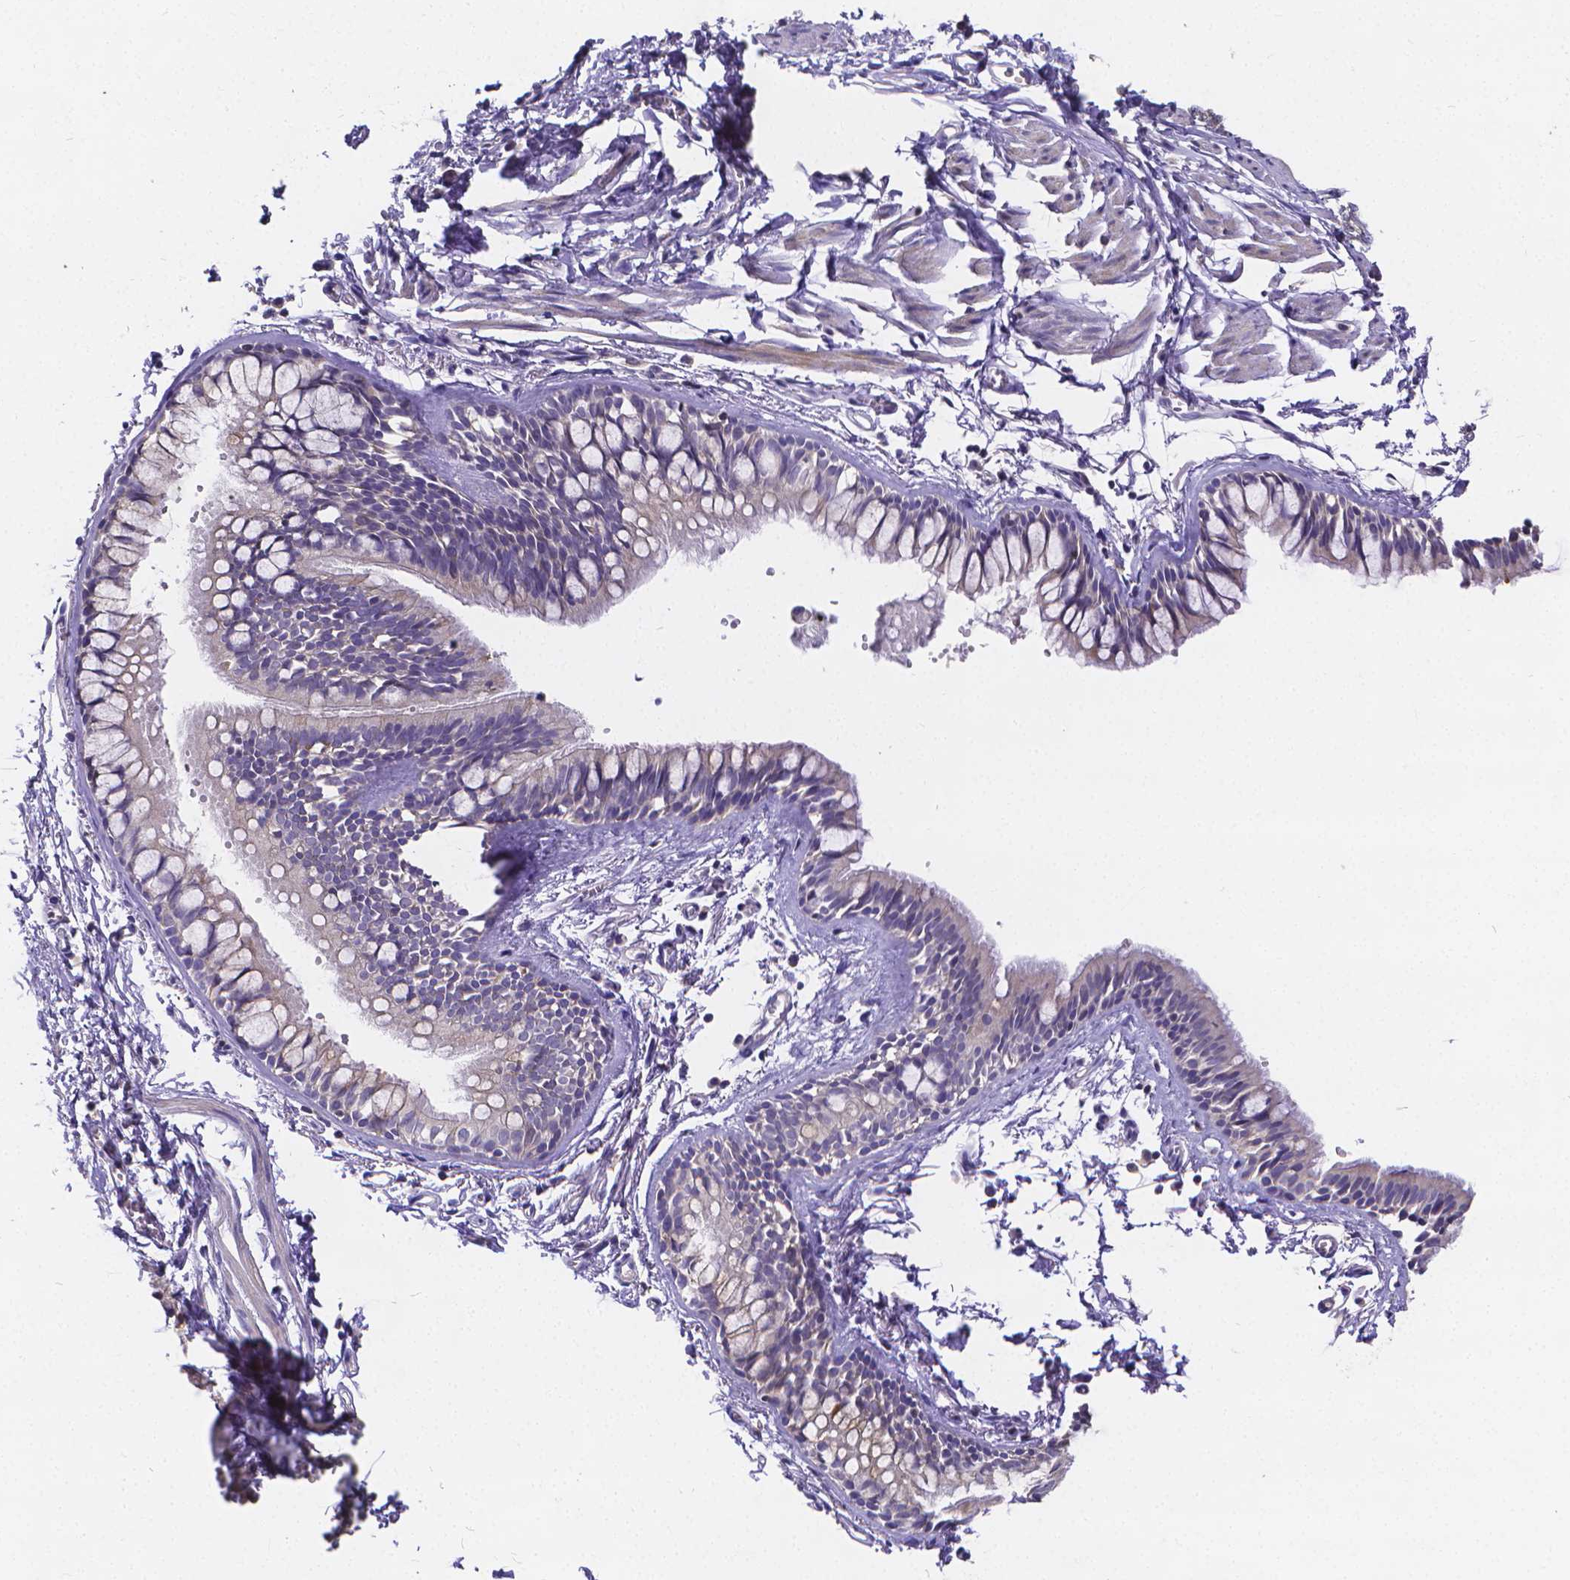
{"staining": {"intensity": "negative", "quantity": "none", "location": "none"}, "tissue": "bronchus", "cell_type": "Respiratory epithelial cells", "image_type": "normal", "snomed": [{"axis": "morphology", "description": "Normal tissue, NOS"}, {"axis": "topography", "description": "Cartilage tissue"}, {"axis": "topography", "description": "Bronchus"}], "caption": "Normal bronchus was stained to show a protein in brown. There is no significant expression in respiratory epithelial cells. (DAB IHC visualized using brightfield microscopy, high magnification).", "gene": "GLRB", "patient": {"sex": "female", "age": 59}}